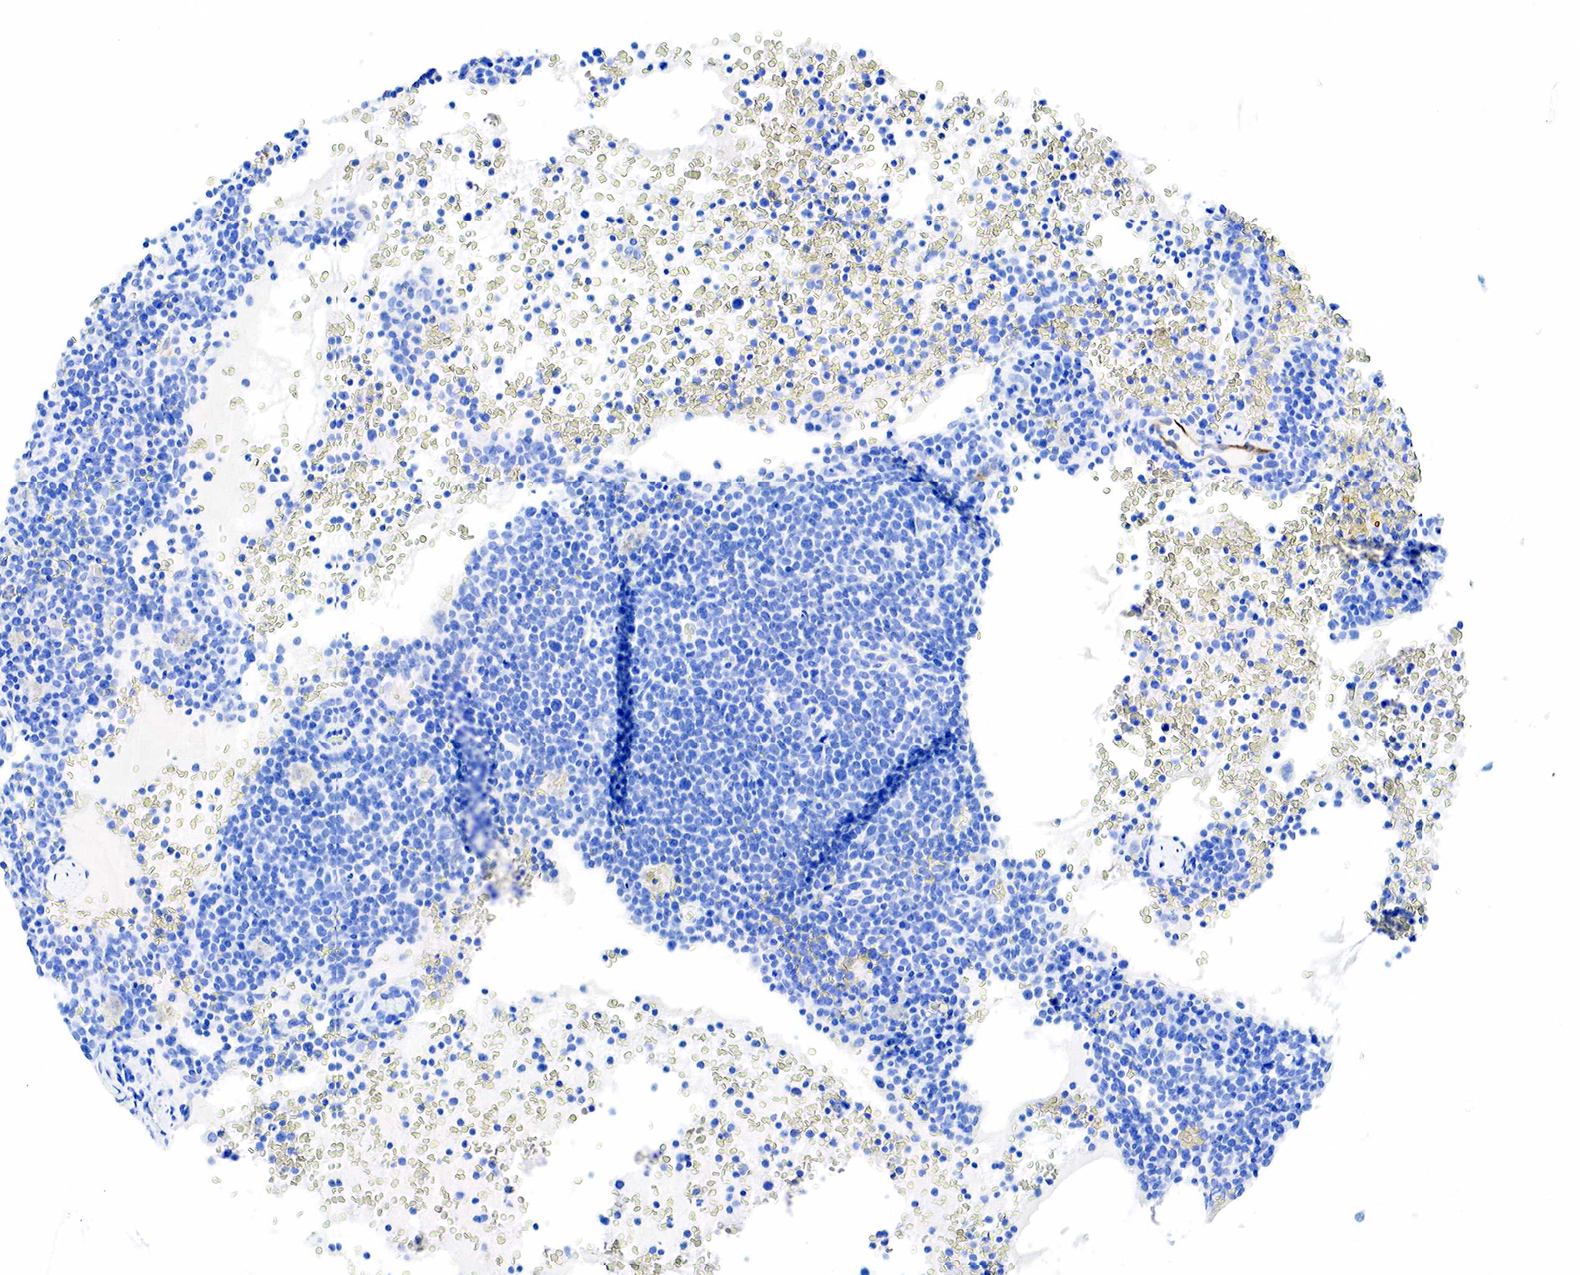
{"staining": {"intensity": "negative", "quantity": "none", "location": "none"}, "tissue": "lymphoma", "cell_type": "Tumor cells", "image_type": "cancer", "snomed": [{"axis": "morphology", "description": "Malignant lymphoma, non-Hodgkin's type, High grade"}, {"axis": "topography", "description": "Lymph node"}], "caption": "Tumor cells are negative for brown protein staining in lymphoma. (Brightfield microscopy of DAB (3,3'-diaminobenzidine) immunohistochemistry (IHC) at high magnification).", "gene": "KRT7", "patient": {"sex": "female", "age": 76}}